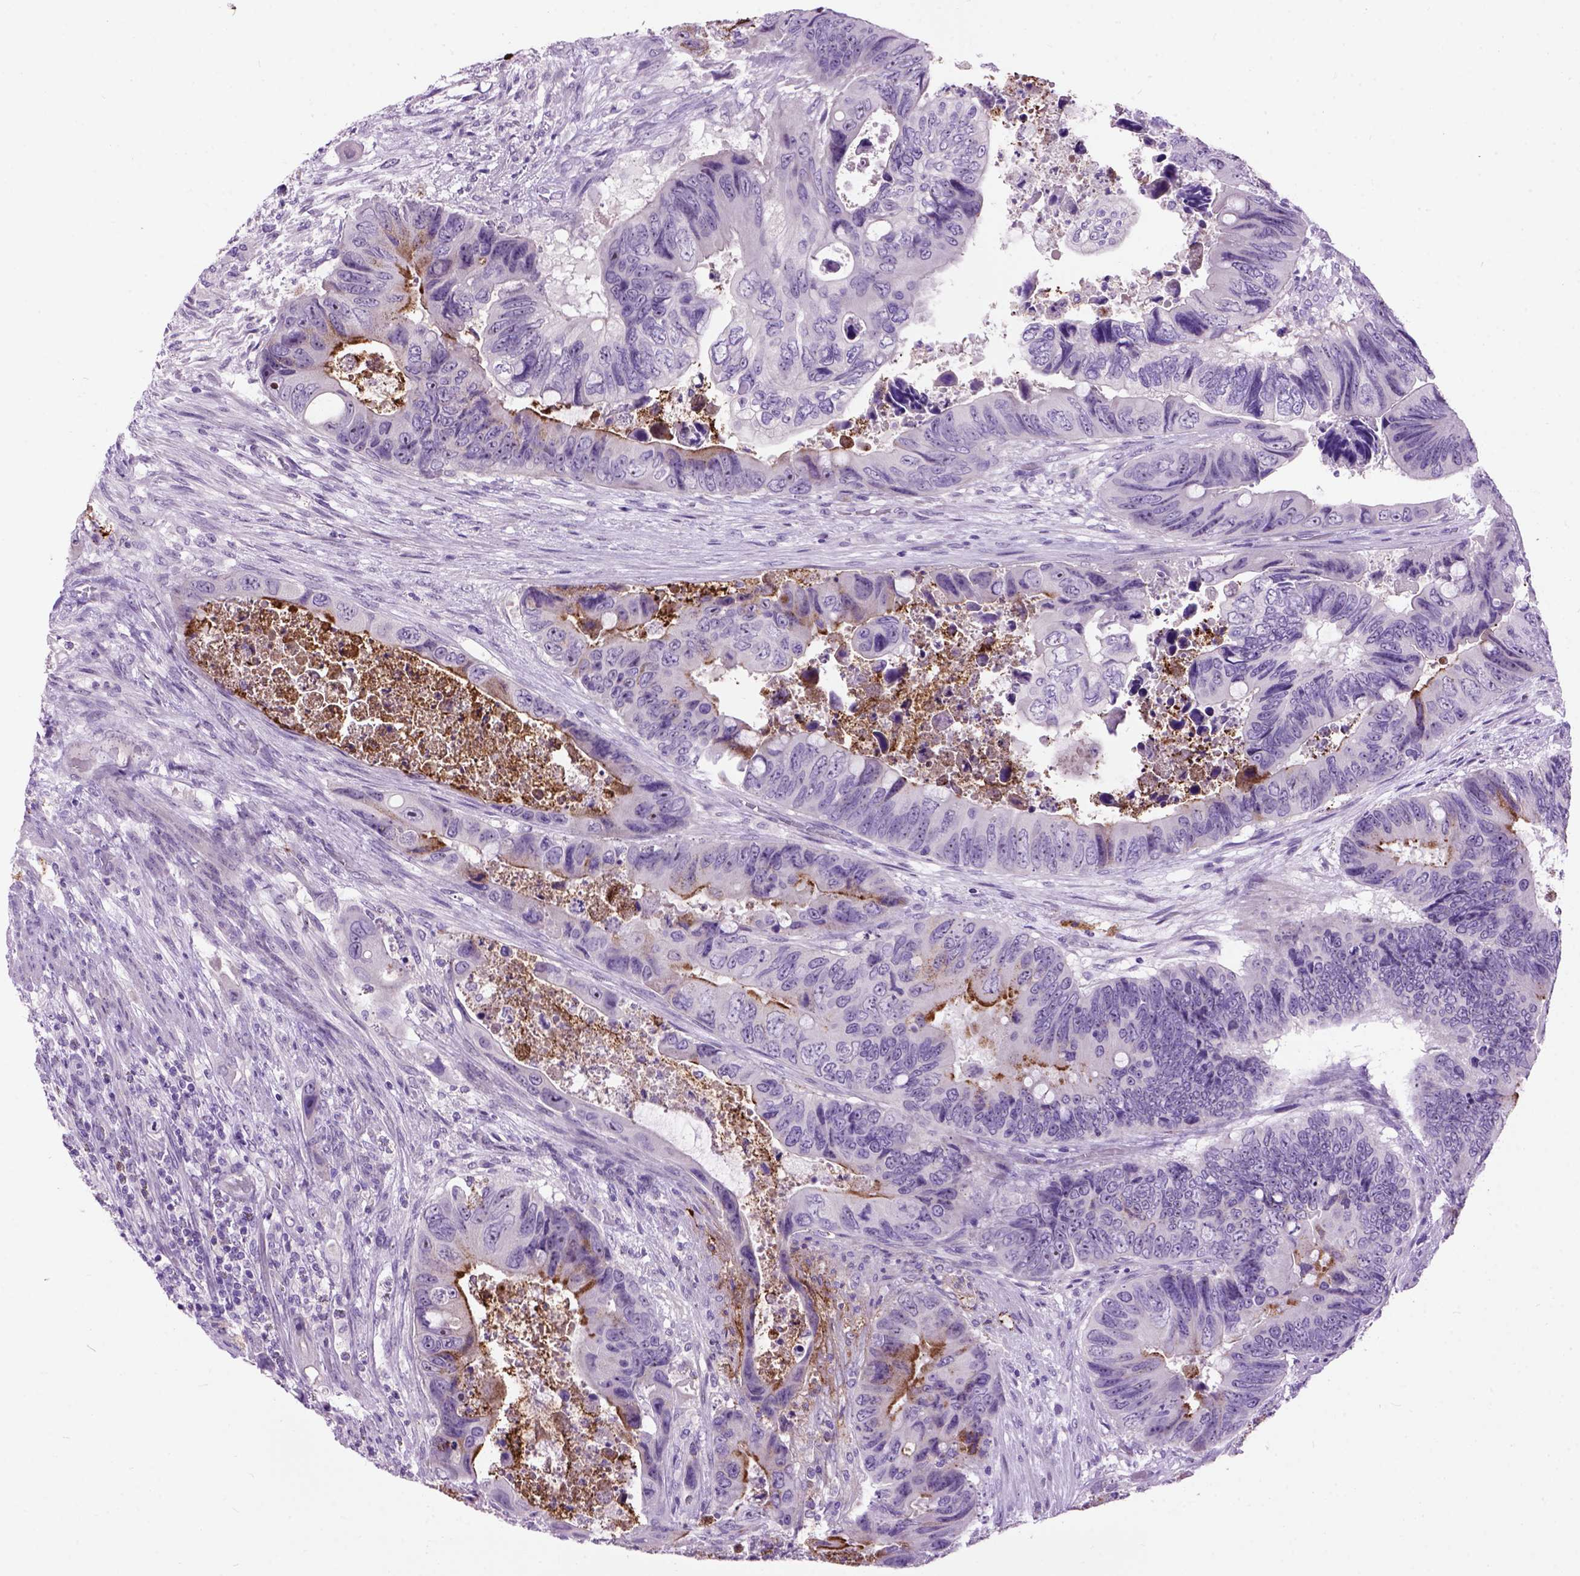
{"staining": {"intensity": "negative", "quantity": "none", "location": "none"}, "tissue": "colorectal cancer", "cell_type": "Tumor cells", "image_type": "cancer", "snomed": [{"axis": "morphology", "description": "Adenocarcinoma, NOS"}, {"axis": "topography", "description": "Rectum"}], "caption": "Micrograph shows no protein expression in tumor cells of colorectal adenocarcinoma tissue.", "gene": "MAPT", "patient": {"sex": "male", "age": 63}}